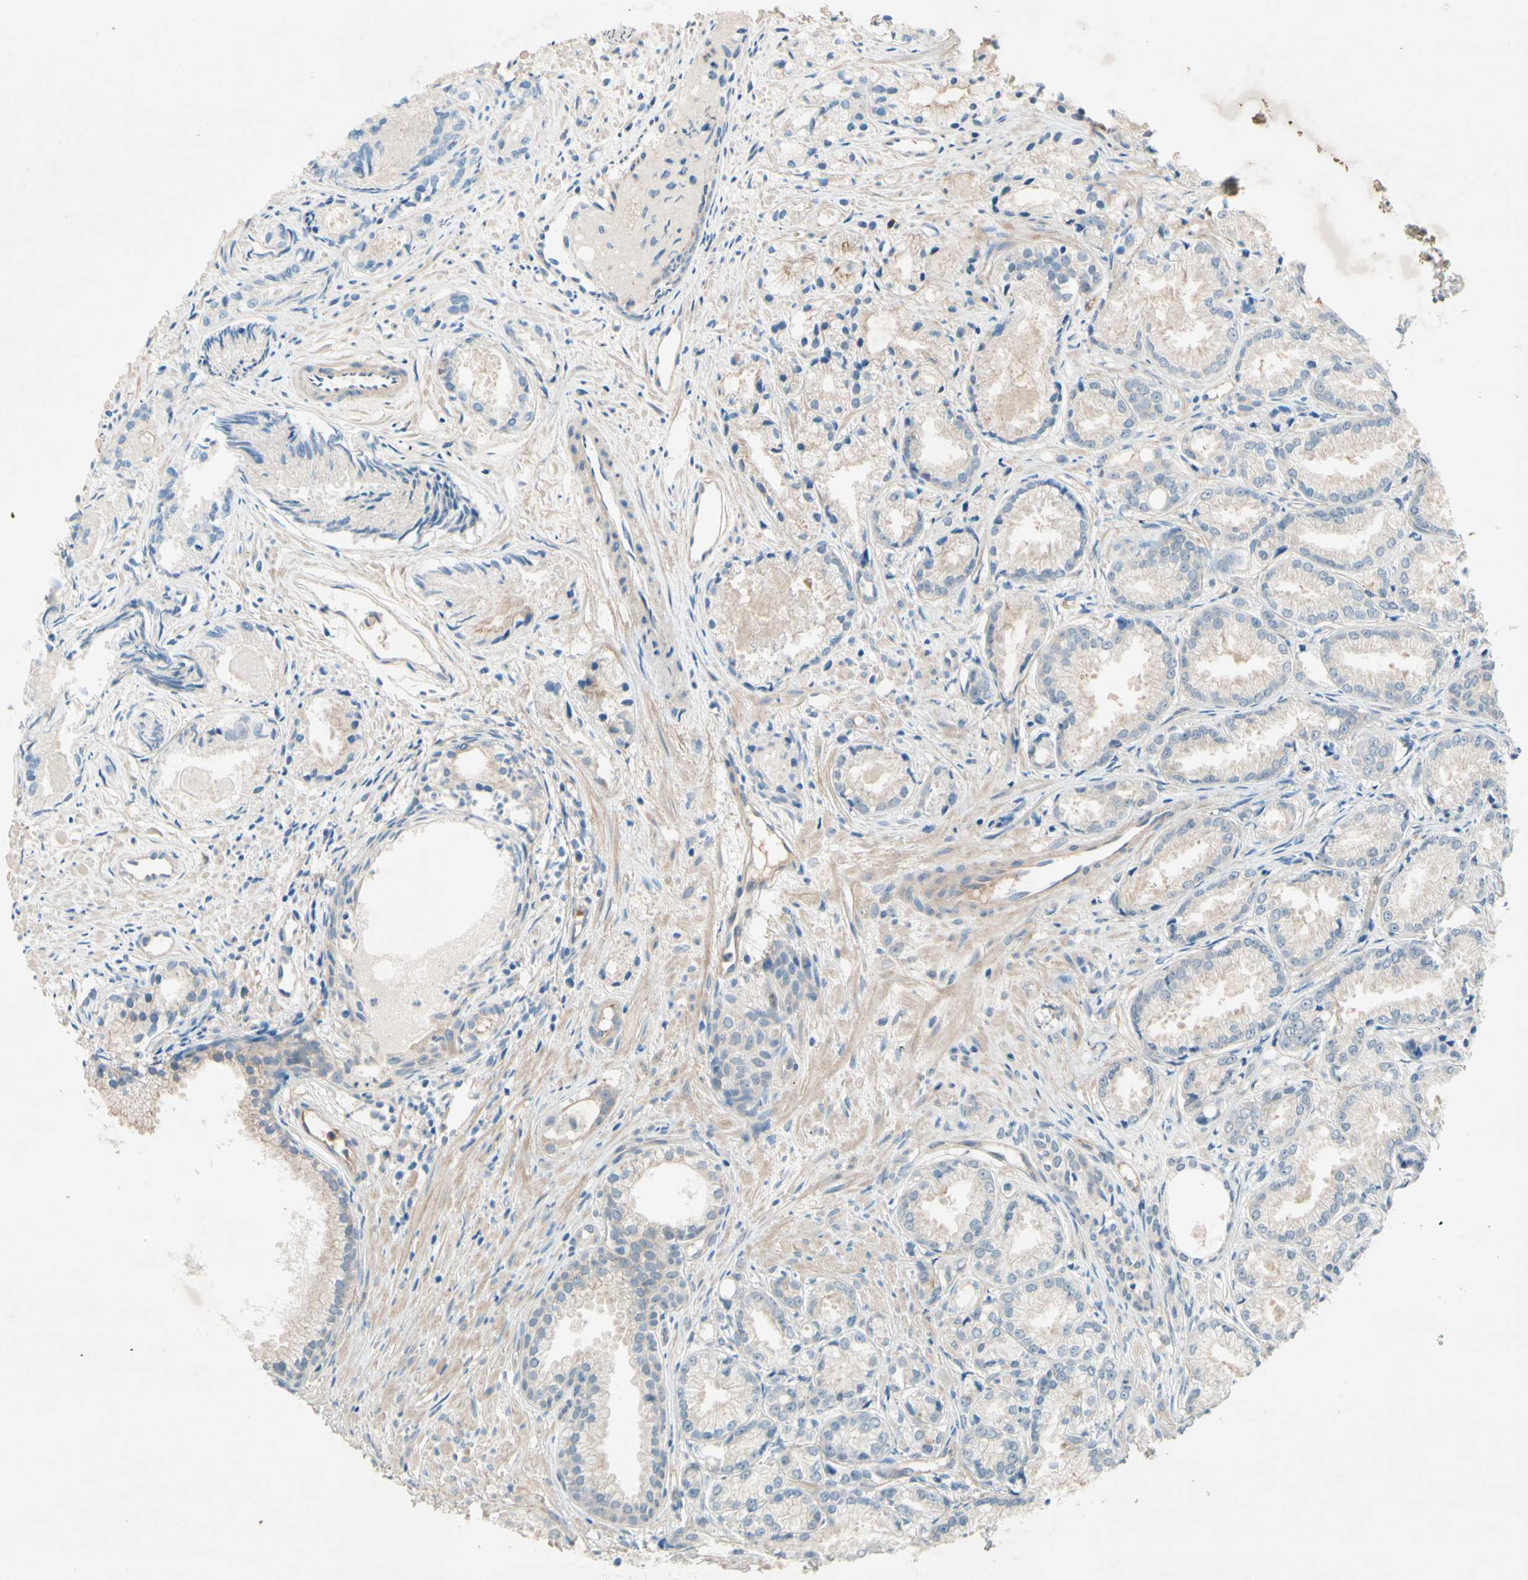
{"staining": {"intensity": "negative", "quantity": "none", "location": "none"}, "tissue": "prostate cancer", "cell_type": "Tumor cells", "image_type": "cancer", "snomed": [{"axis": "morphology", "description": "Adenocarcinoma, Low grade"}, {"axis": "topography", "description": "Prostate"}], "caption": "Immunohistochemical staining of prostate cancer reveals no significant expression in tumor cells.", "gene": "IL2", "patient": {"sex": "male", "age": 72}}